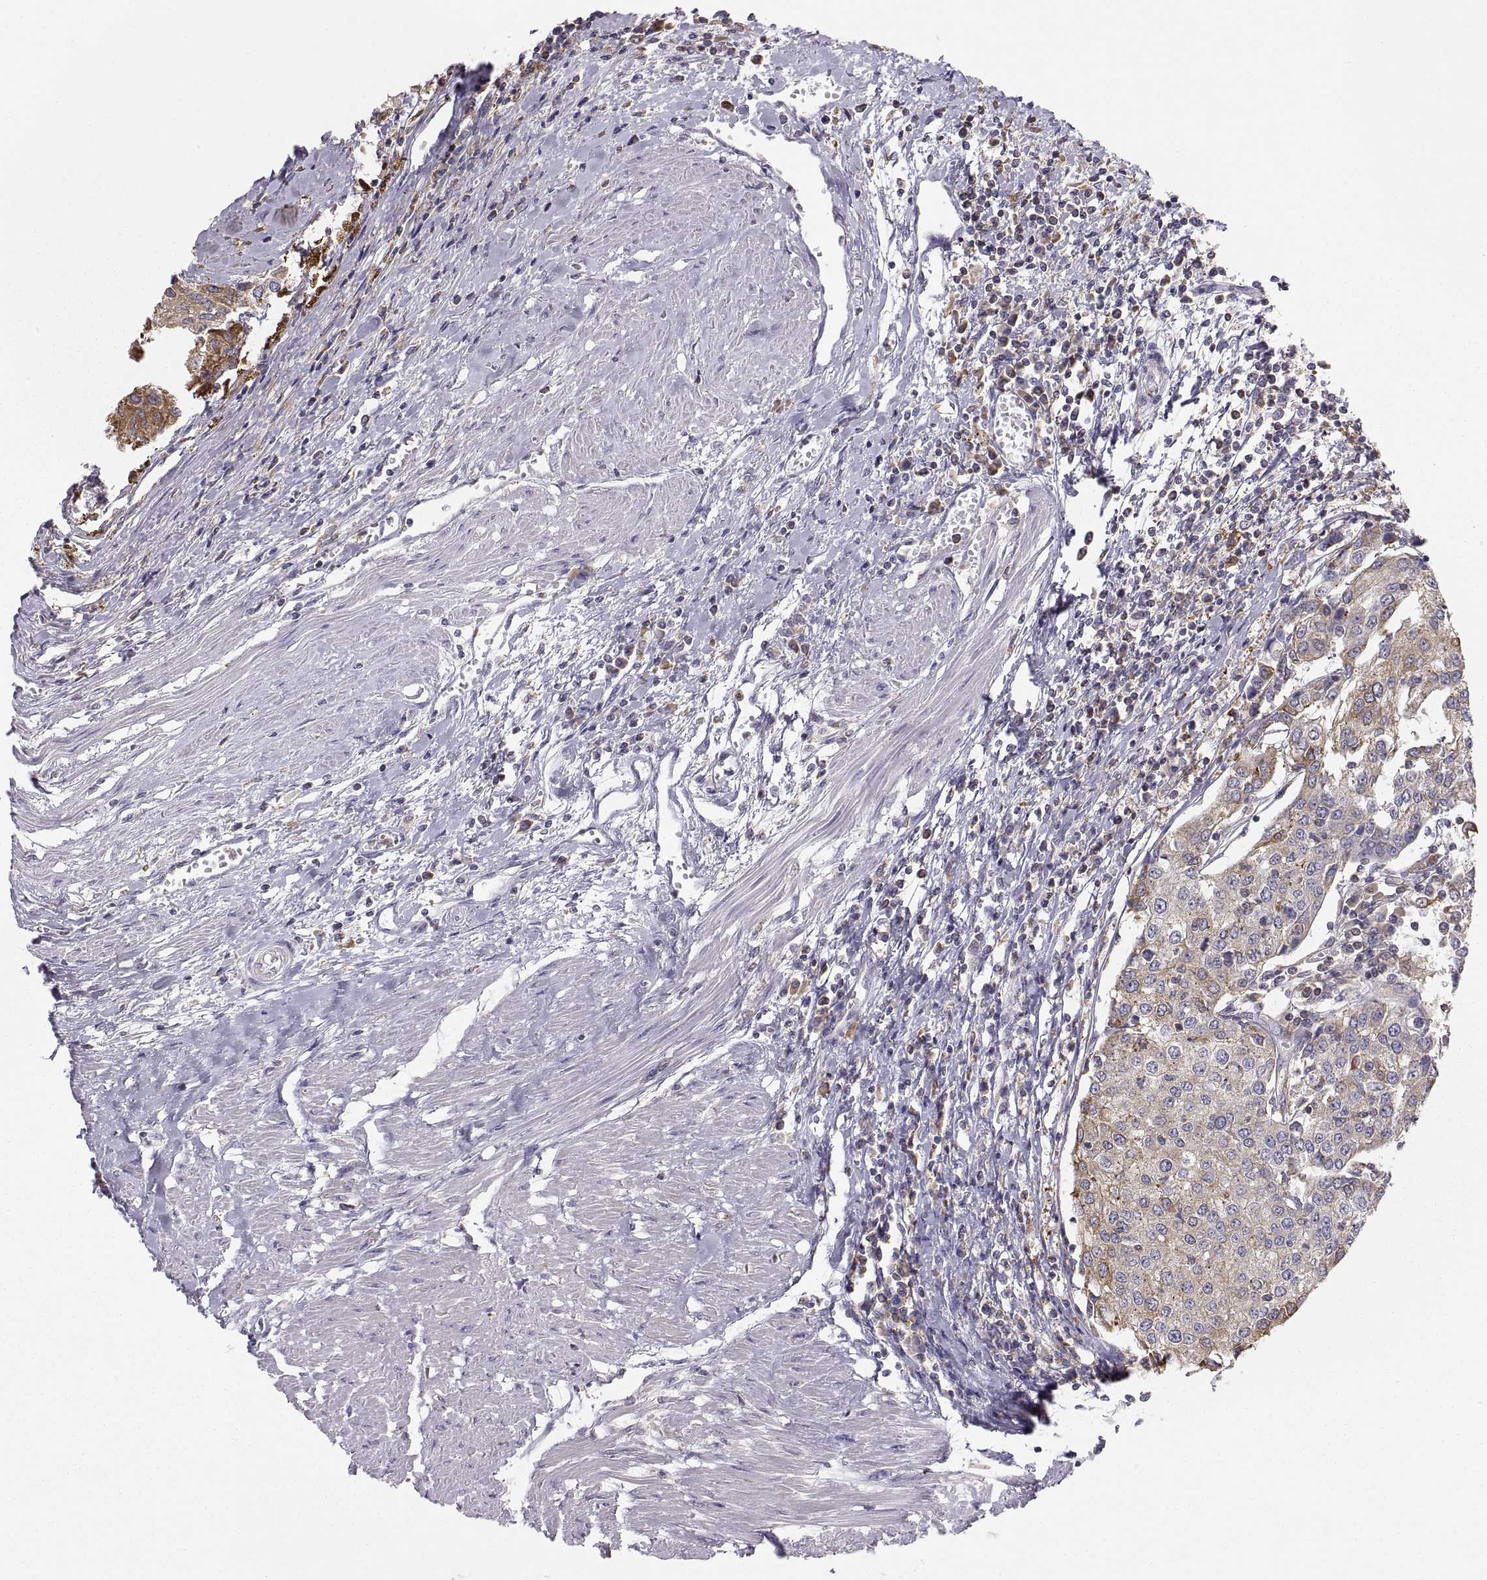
{"staining": {"intensity": "moderate", "quantity": "<25%", "location": "cytoplasmic/membranous"}, "tissue": "urothelial cancer", "cell_type": "Tumor cells", "image_type": "cancer", "snomed": [{"axis": "morphology", "description": "Urothelial carcinoma, High grade"}, {"axis": "topography", "description": "Urinary bladder"}], "caption": "A brown stain highlights moderate cytoplasmic/membranous positivity of a protein in urothelial cancer tumor cells.", "gene": "ERO1A", "patient": {"sex": "female", "age": 85}}